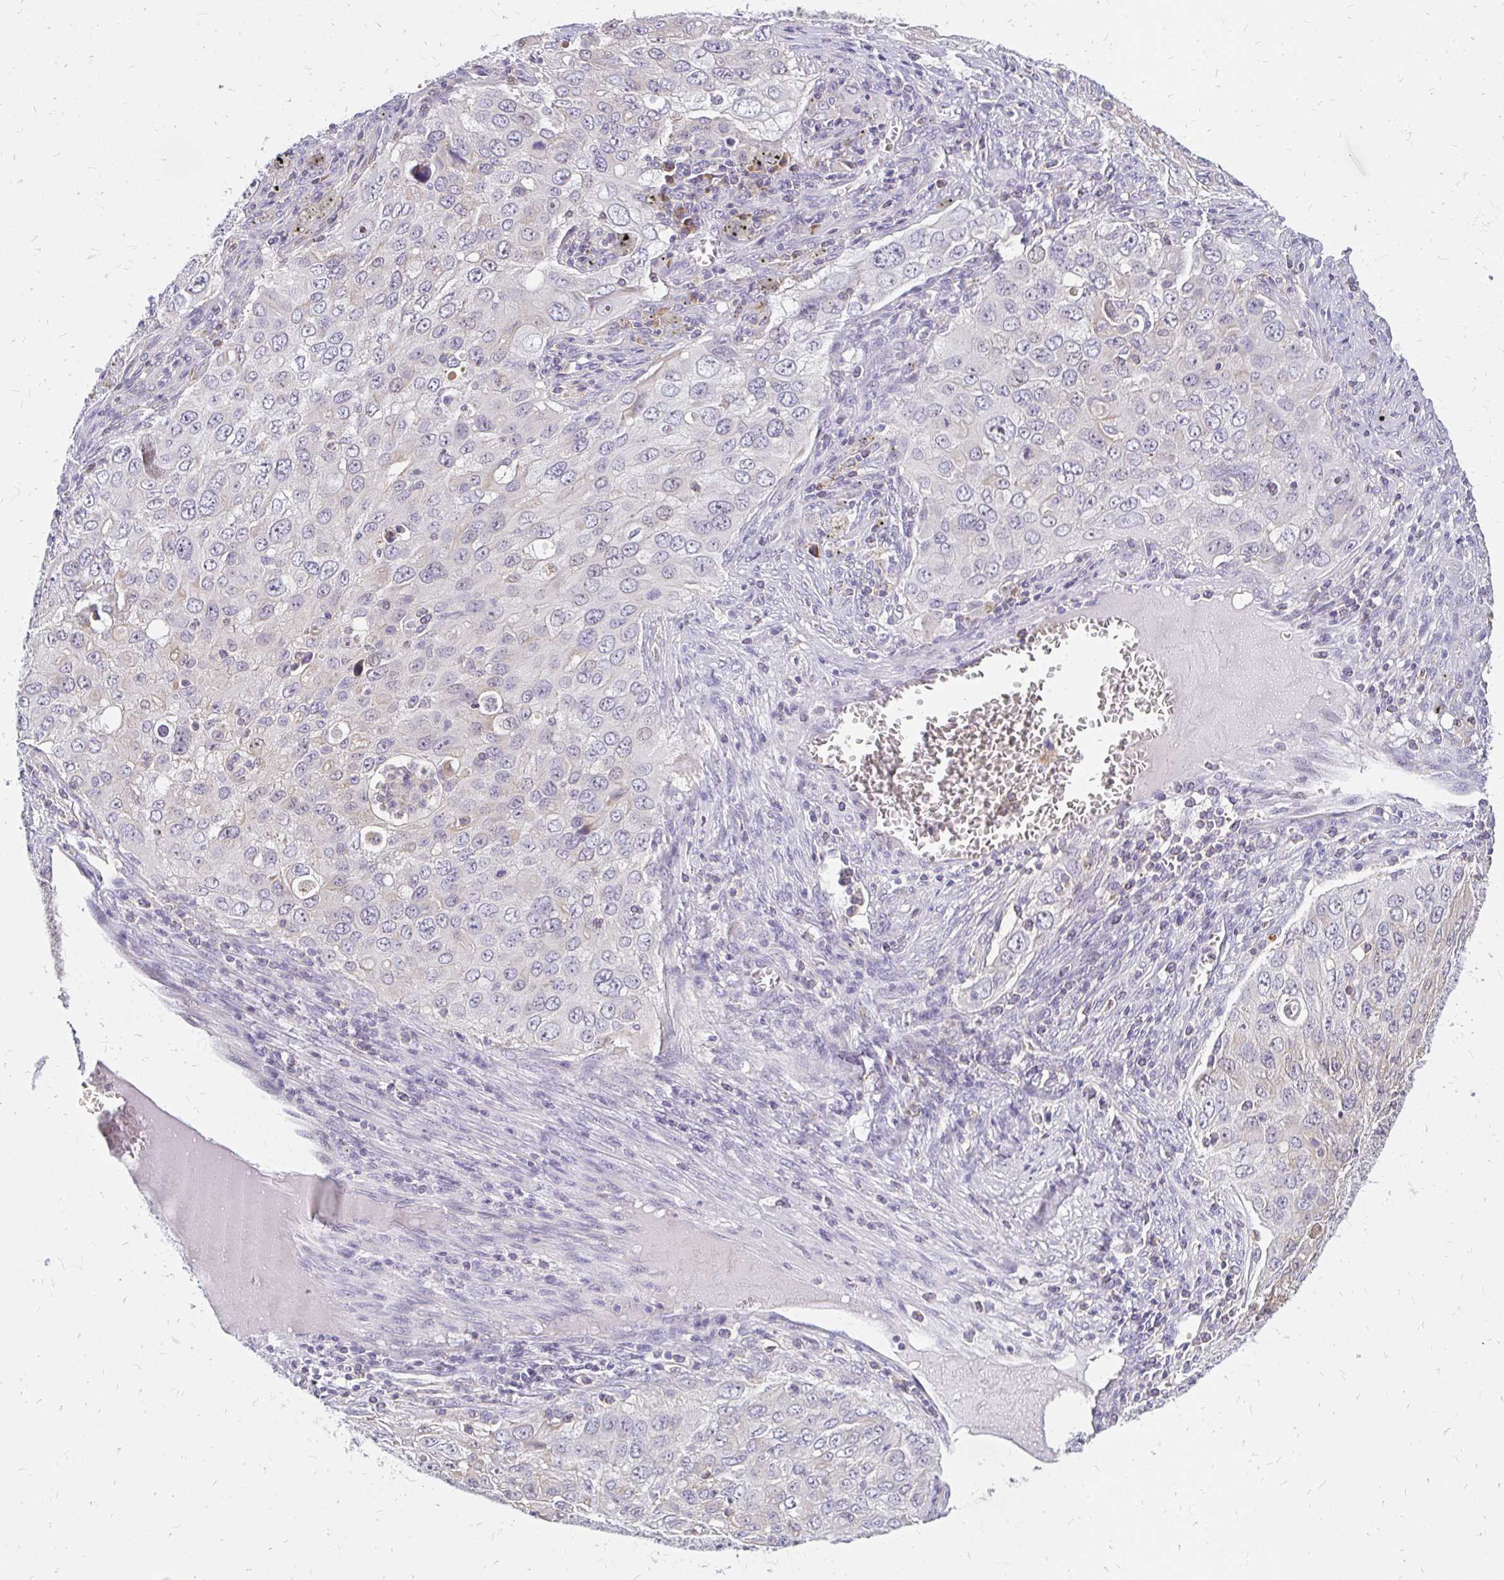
{"staining": {"intensity": "negative", "quantity": "none", "location": "none"}, "tissue": "lung cancer", "cell_type": "Tumor cells", "image_type": "cancer", "snomed": [{"axis": "morphology", "description": "Adenocarcinoma, NOS"}, {"axis": "morphology", "description": "Adenocarcinoma, metastatic, NOS"}, {"axis": "topography", "description": "Lymph node"}, {"axis": "topography", "description": "Lung"}], "caption": "Tumor cells show no significant protein positivity in lung cancer (metastatic adenocarcinoma).", "gene": "FAM9A", "patient": {"sex": "female", "age": 42}}